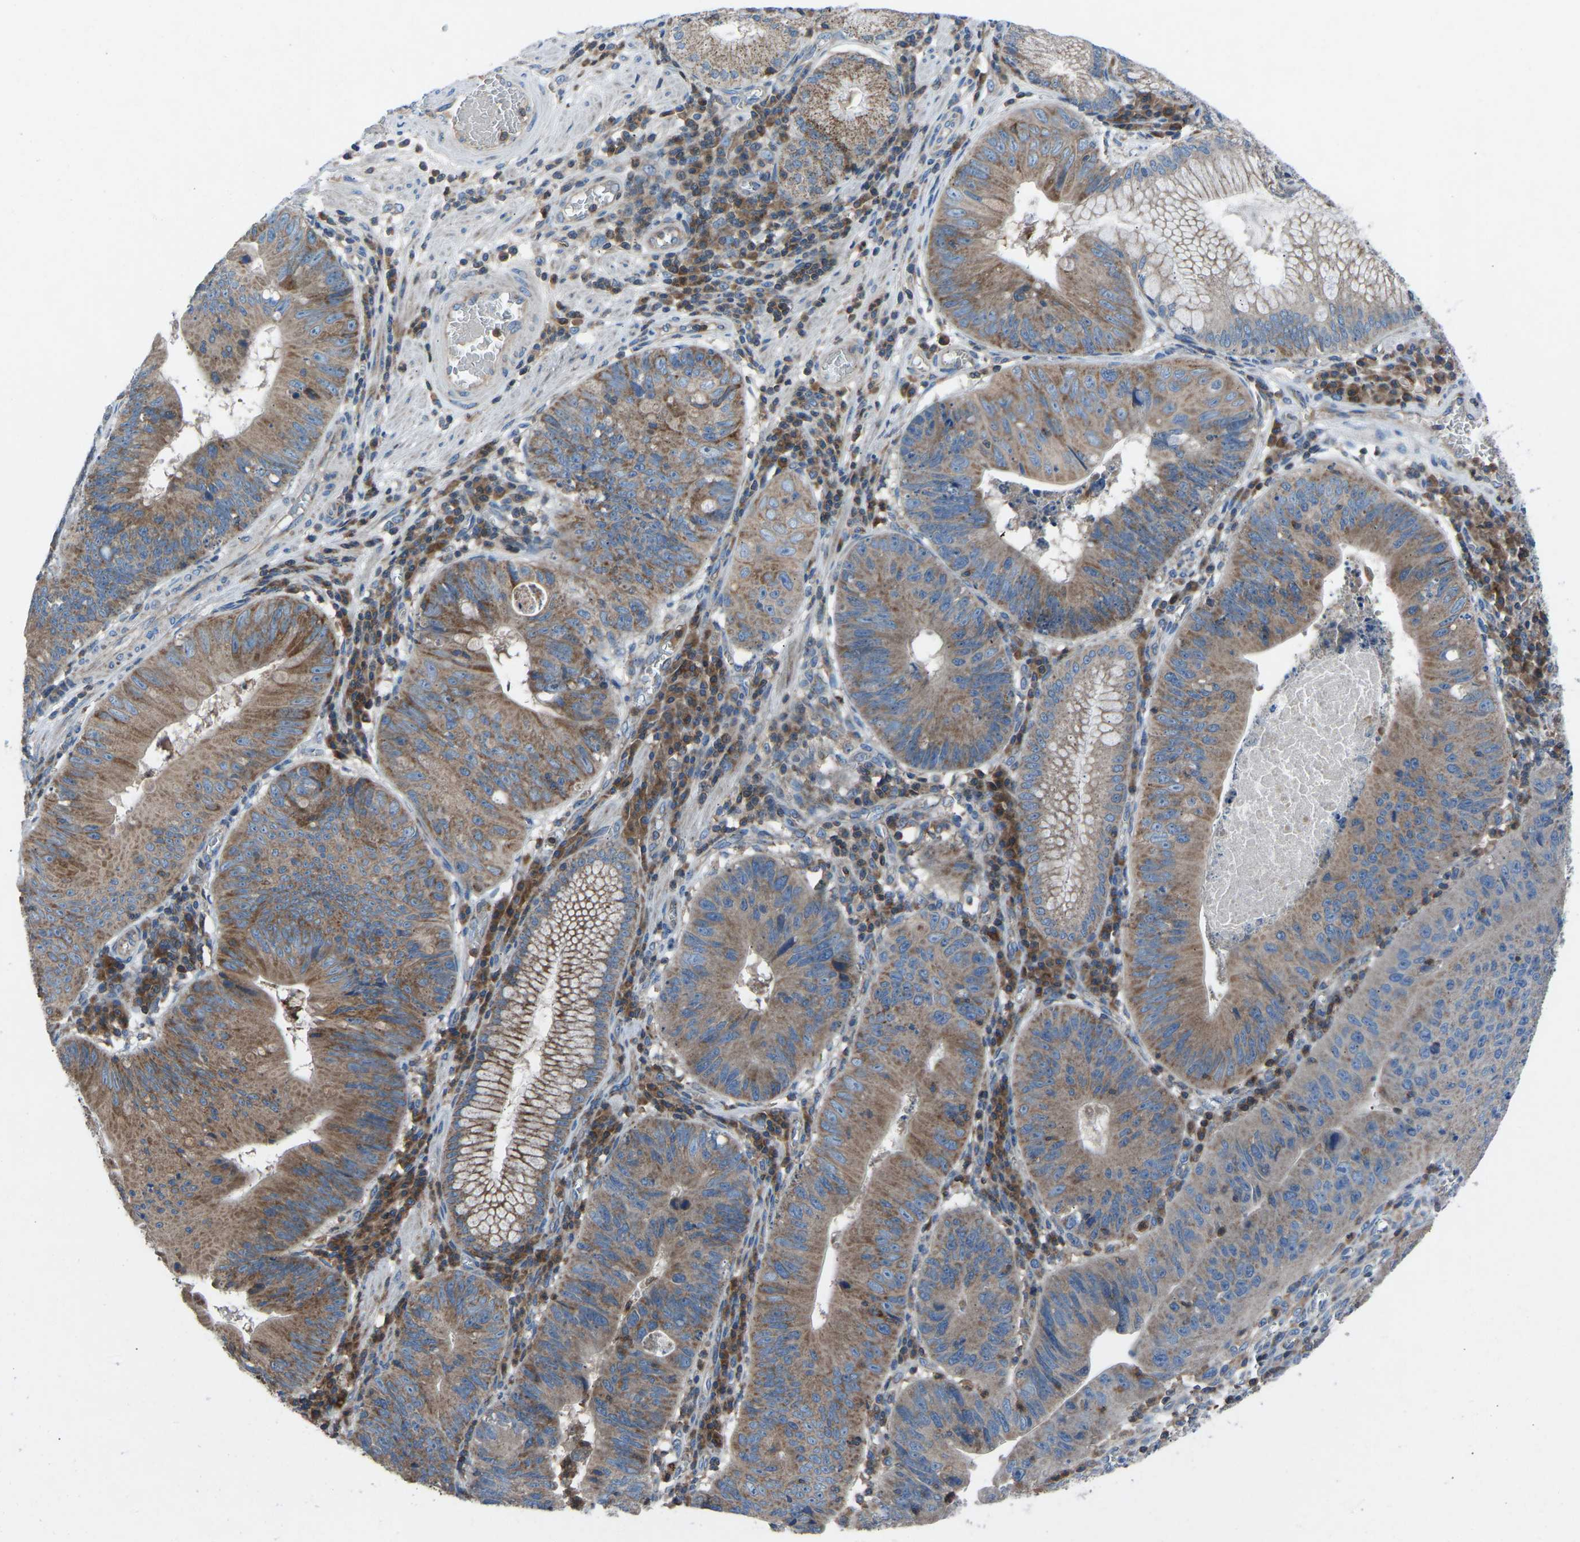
{"staining": {"intensity": "moderate", "quantity": ">75%", "location": "cytoplasmic/membranous"}, "tissue": "stomach cancer", "cell_type": "Tumor cells", "image_type": "cancer", "snomed": [{"axis": "morphology", "description": "Adenocarcinoma, NOS"}, {"axis": "topography", "description": "Stomach"}], "caption": "Immunohistochemical staining of human stomach cancer shows medium levels of moderate cytoplasmic/membranous positivity in about >75% of tumor cells.", "gene": "GRK6", "patient": {"sex": "male", "age": 59}}